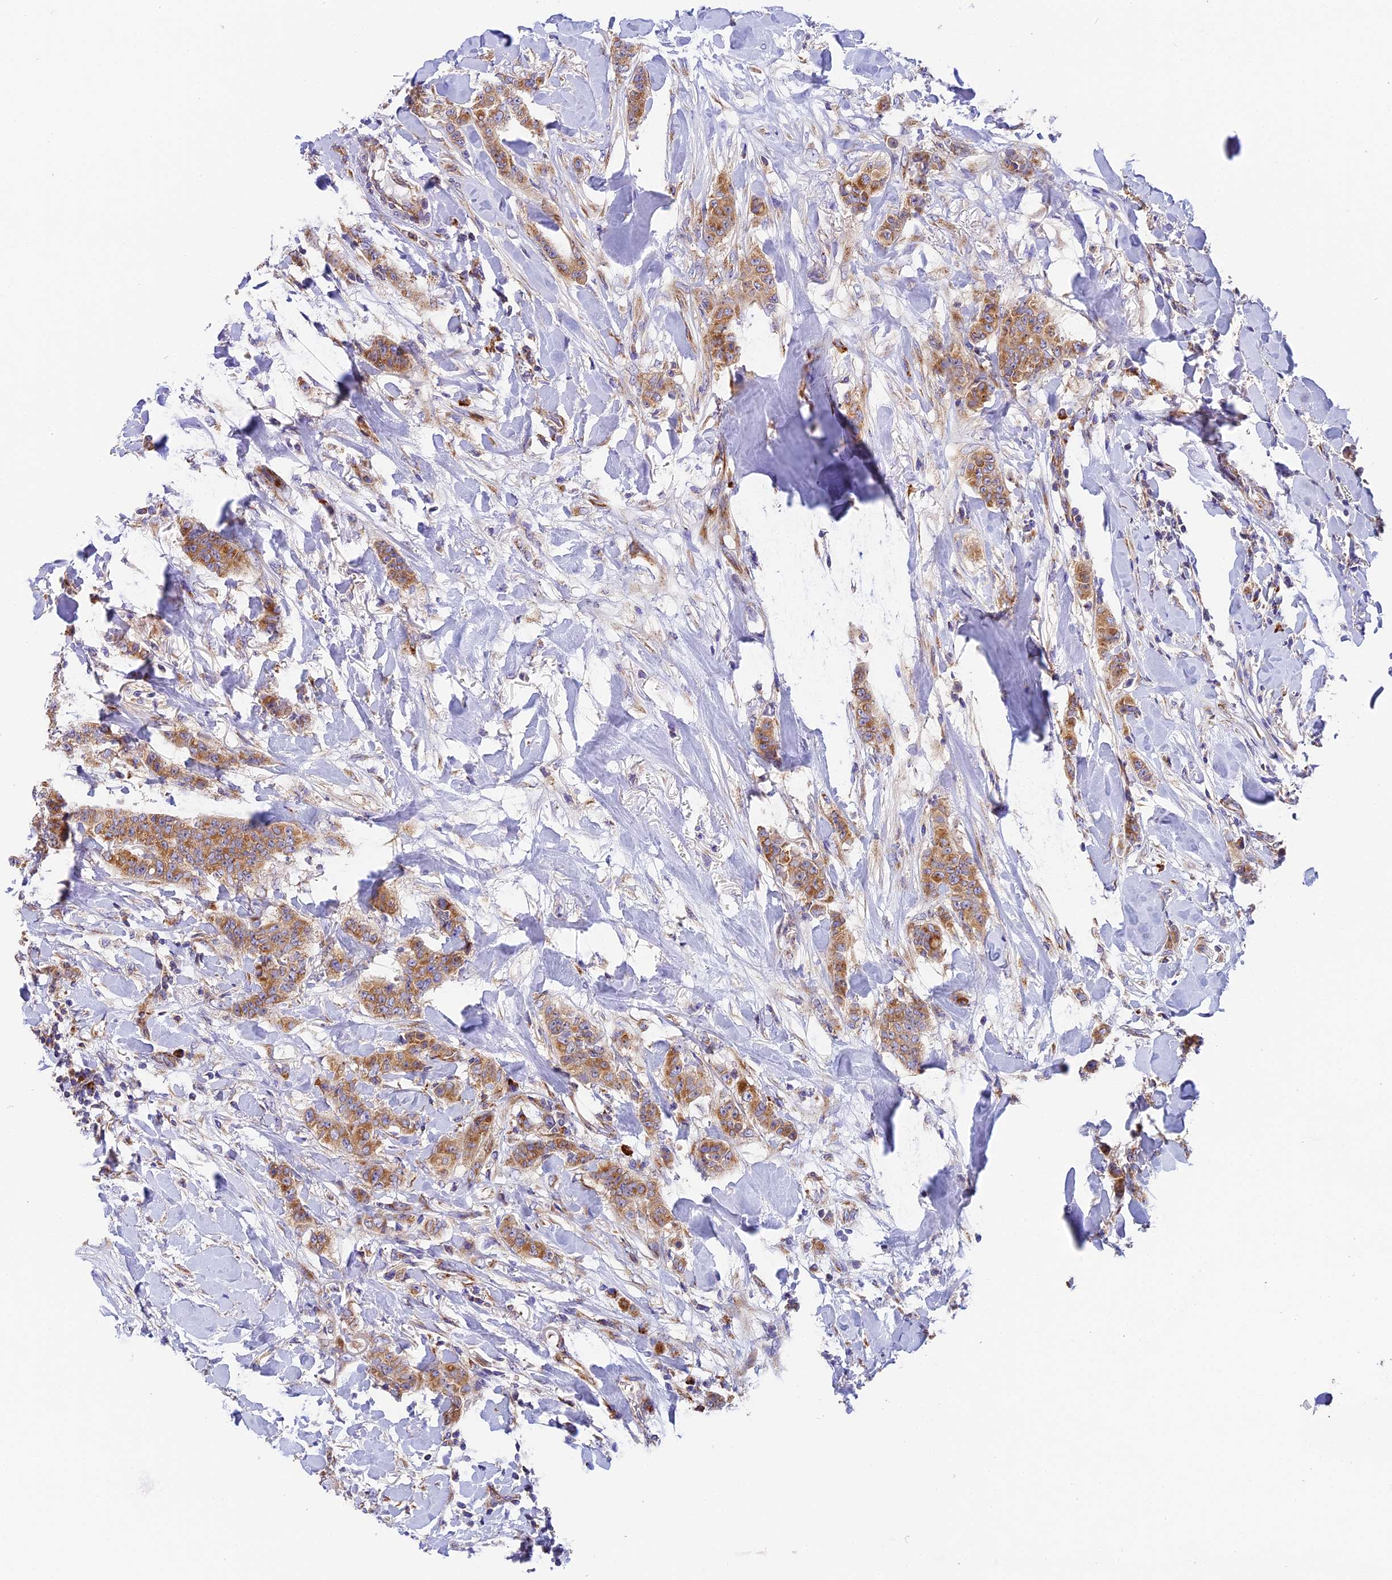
{"staining": {"intensity": "moderate", "quantity": ">75%", "location": "cytoplasmic/membranous"}, "tissue": "breast cancer", "cell_type": "Tumor cells", "image_type": "cancer", "snomed": [{"axis": "morphology", "description": "Duct carcinoma"}, {"axis": "topography", "description": "Breast"}], "caption": "Breast cancer (intraductal carcinoma) stained with a brown dye exhibits moderate cytoplasmic/membranous positive staining in about >75% of tumor cells.", "gene": "MRAS", "patient": {"sex": "female", "age": 40}}